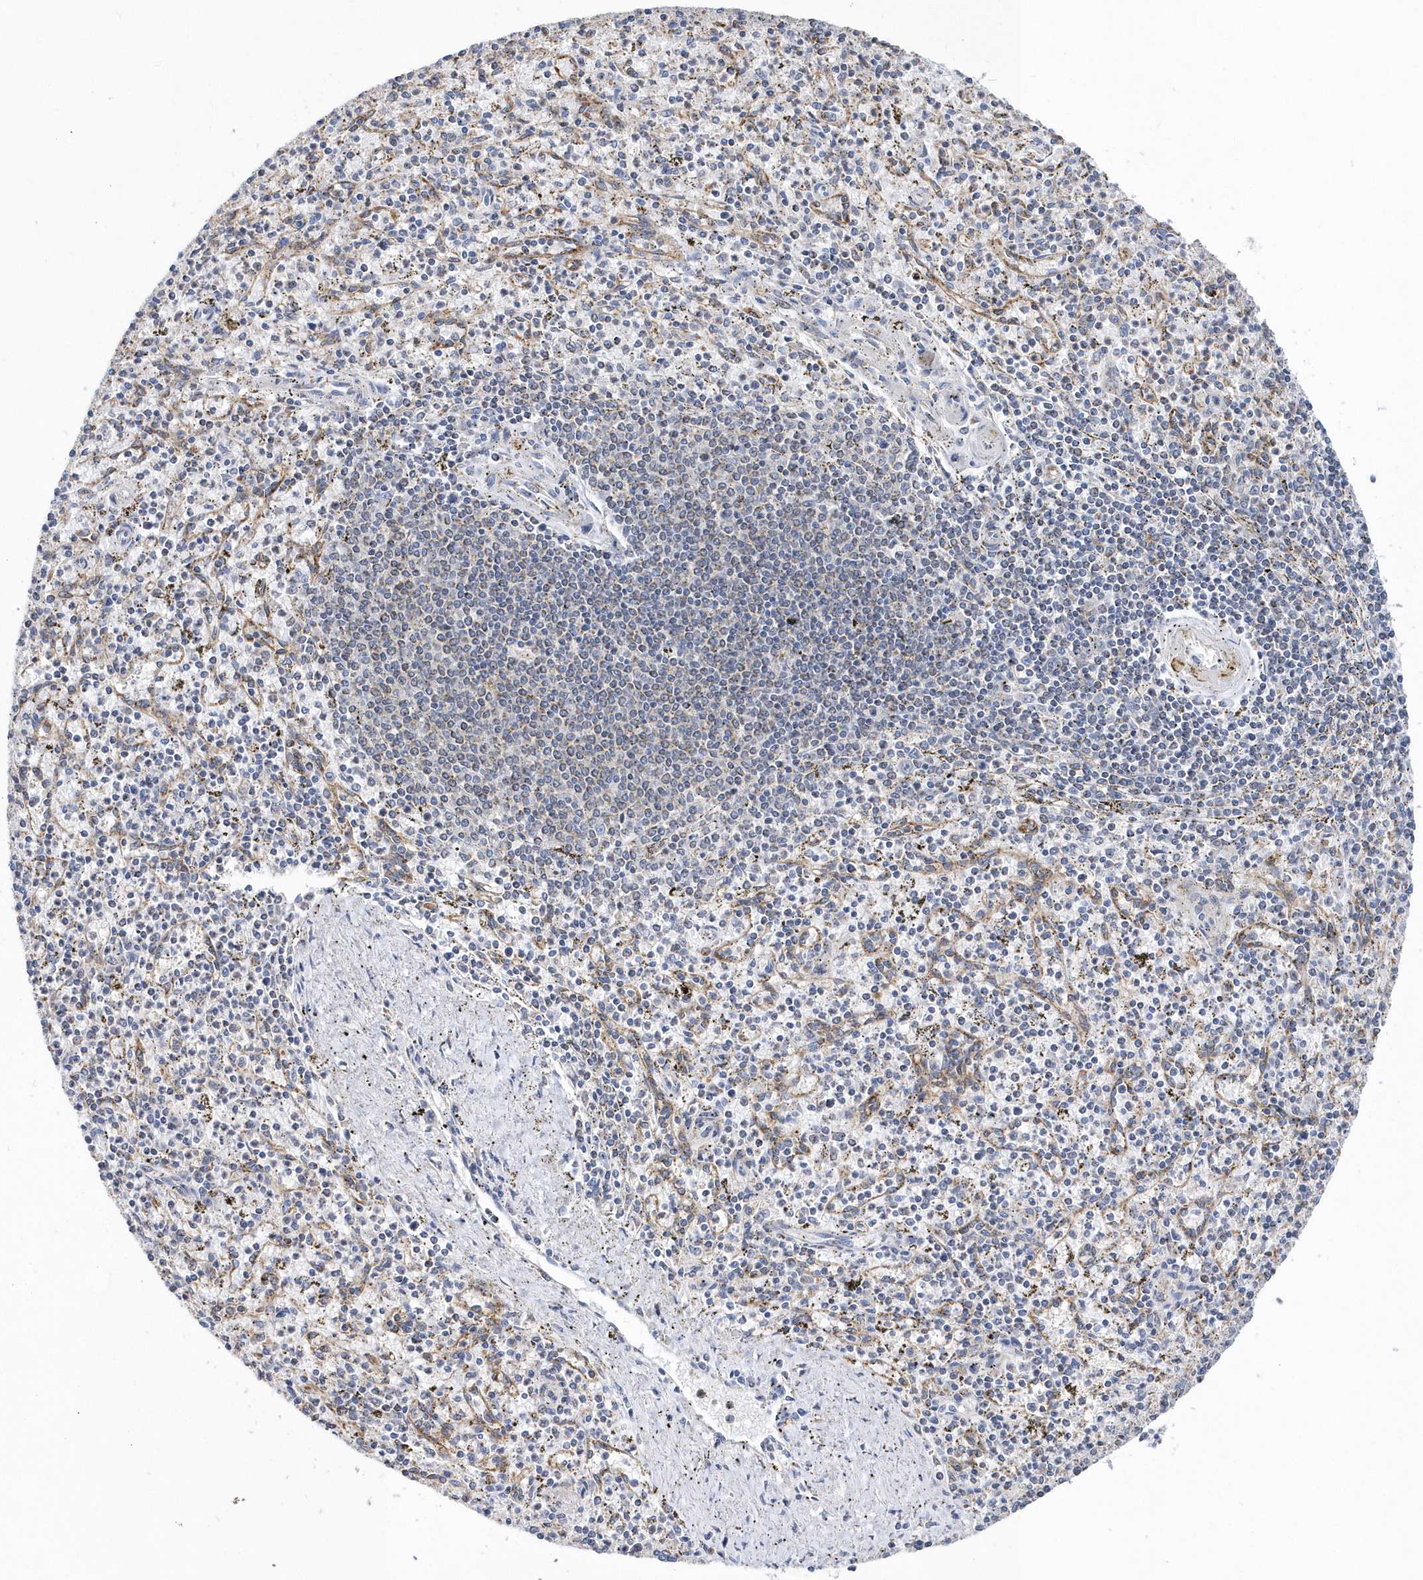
{"staining": {"intensity": "weak", "quantity": "<25%", "location": "cytoplasmic/membranous"}, "tissue": "spleen", "cell_type": "Cells in red pulp", "image_type": "normal", "snomed": [{"axis": "morphology", "description": "Normal tissue, NOS"}, {"axis": "topography", "description": "Spleen"}], "caption": "IHC of unremarkable human spleen reveals no positivity in cells in red pulp. (DAB (3,3'-diaminobenzidine) immunohistochemistry, high magnification).", "gene": "SPATA5", "patient": {"sex": "male", "age": 72}}